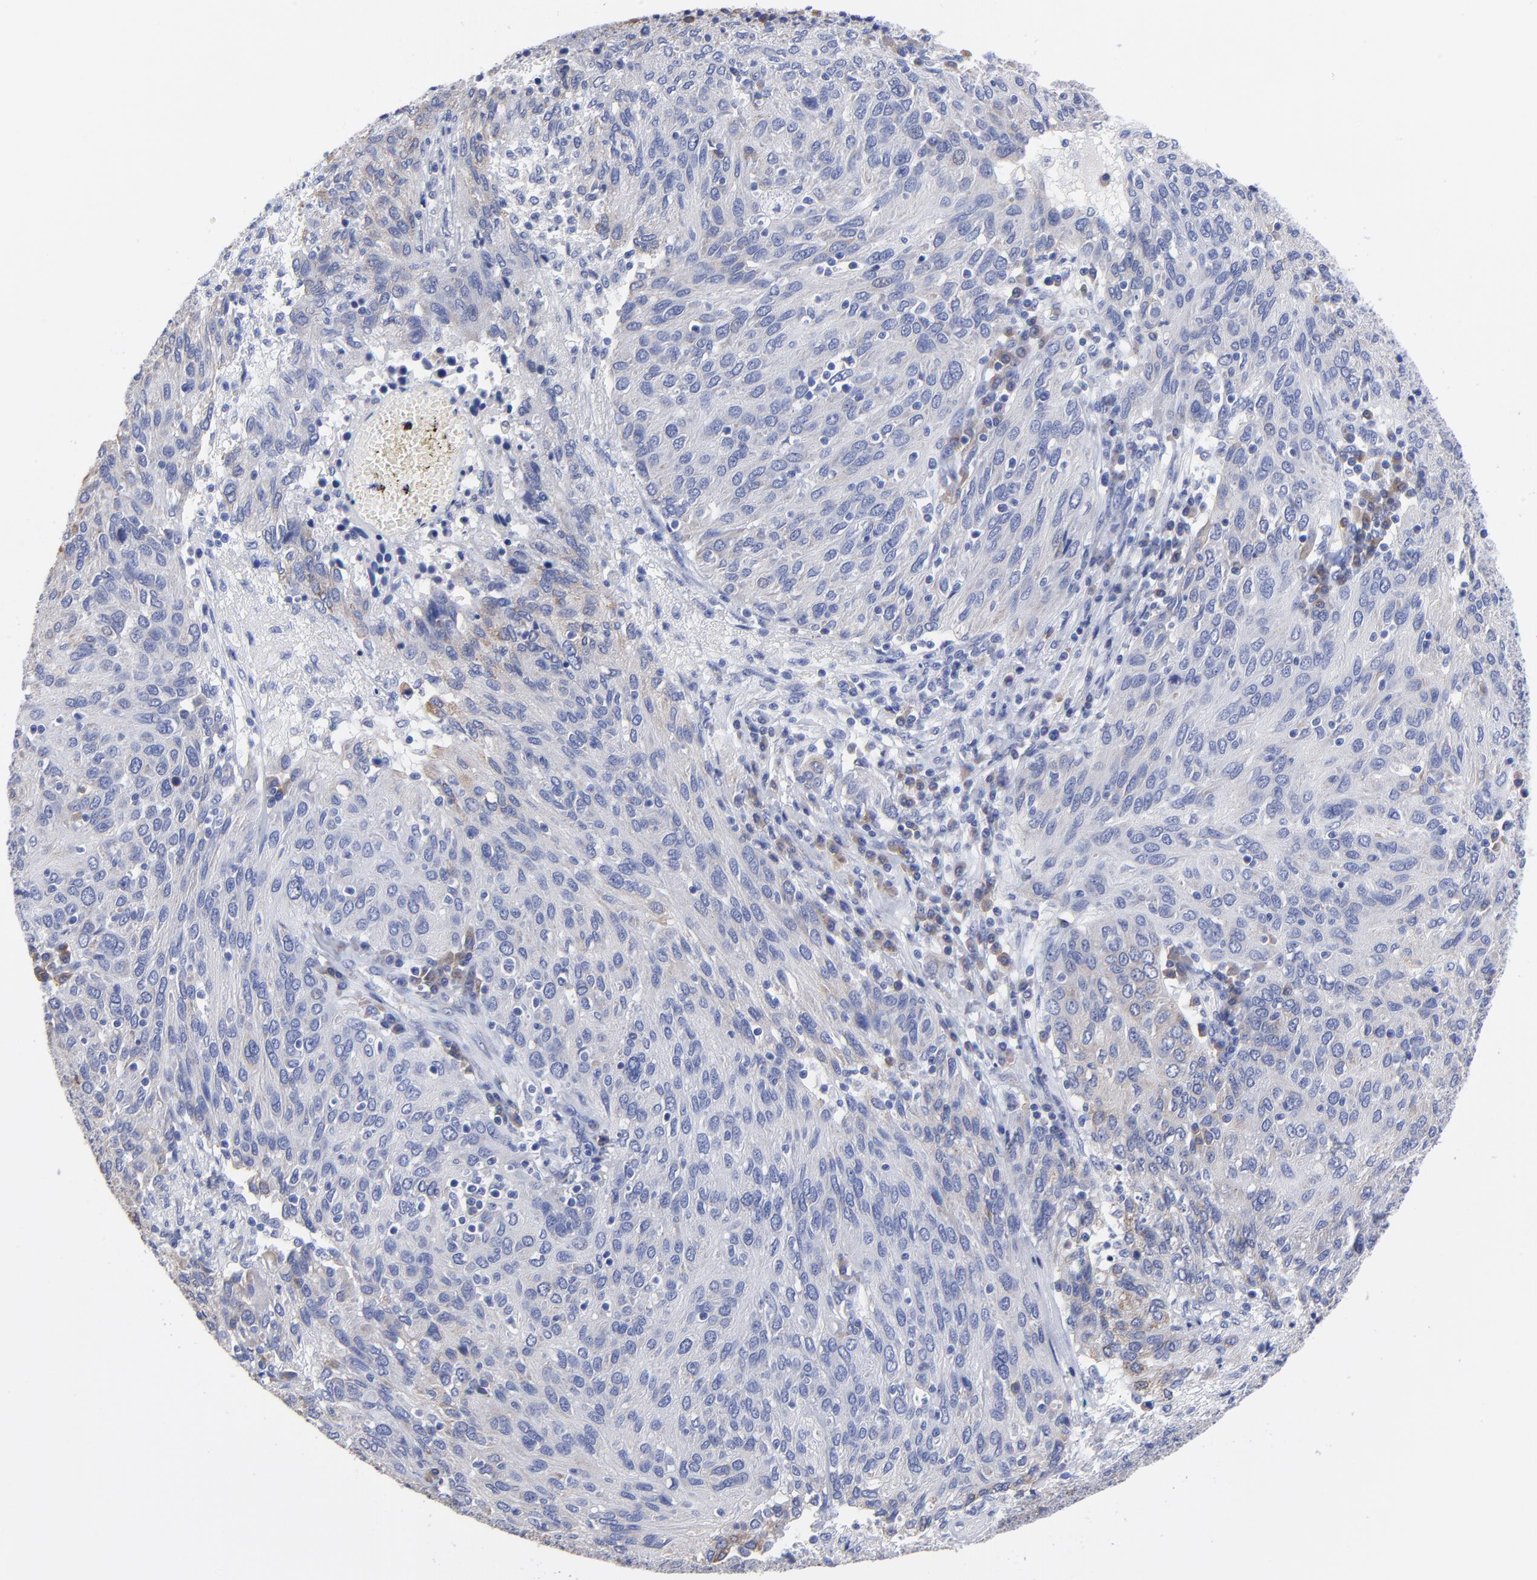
{"staining": {"intensity": "weak", "quantity": "25%-75%", "location": "cytoplasmic/membranous"}, "tissue": "ovarian cancer", "cell_type": "Tumor cells", "image_type": "cancer", "snomed": [{"axis": "morphology", "description": "Carcinoma, endometroid"}, {"axis": "topography", "description": "Ovary"}], "caption": "Immunohistochemical staining of human ovarian cancer shows low levels of weak cytoplasmic/membranous protein expression in about 25%-75% of tumor cells.", "gene": "LAX1", "patient": {"sex": "female", "age": 50}}